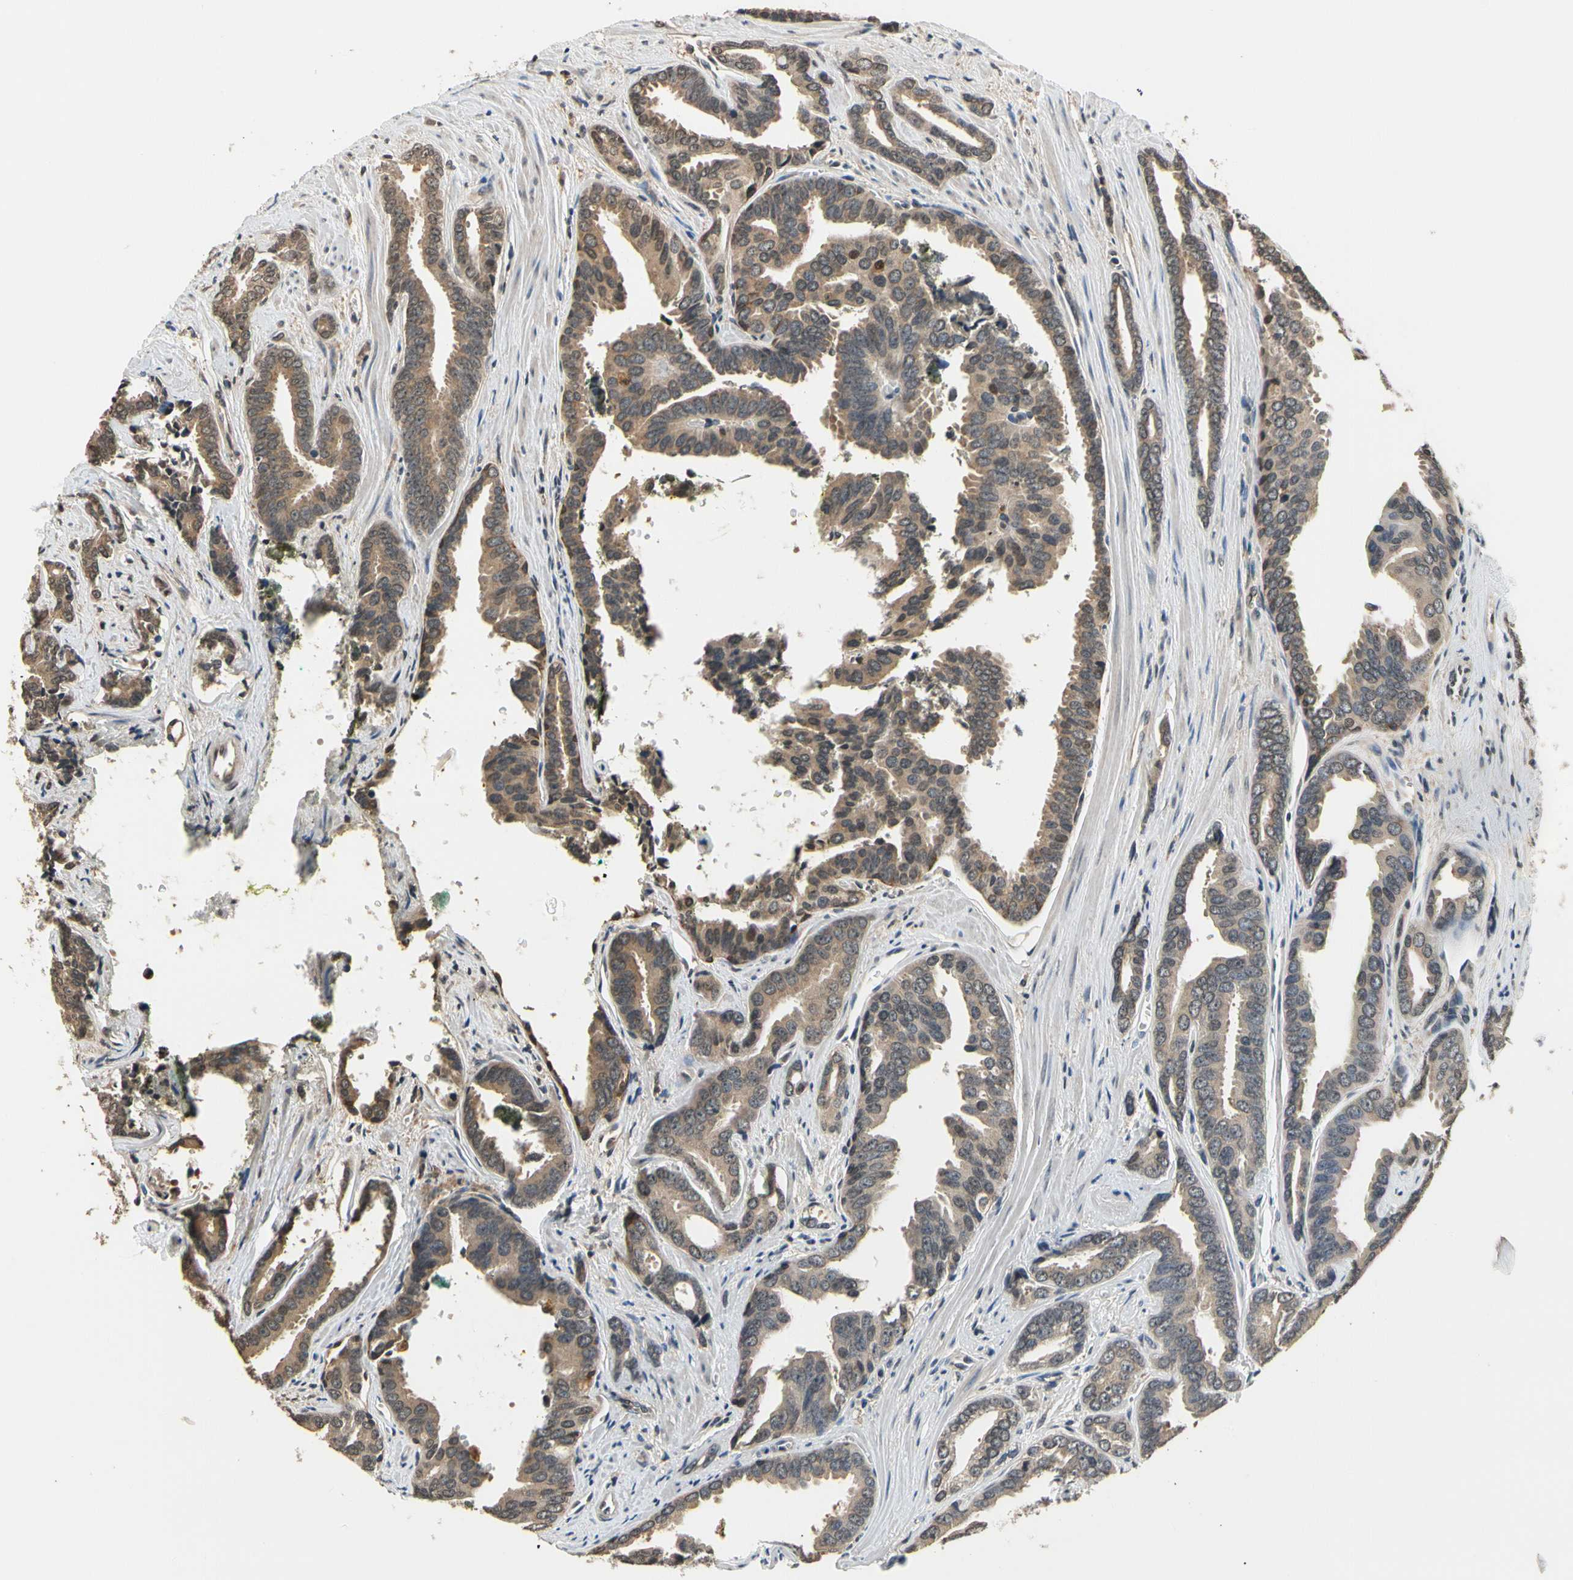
{"staining": {"intensity": "moderate", "quantity": ">75%", "location": "cytoplasmic/membranous"}, "tissue": "prostate cancer", "cell_type": "Tumor cells", "image_type": "cancer", "snomed": [{"axis": "morphology", "description": "Adenocarcinoma, High grade"}, {"axis": "topography", "description": "Prostate"}], "caption": "Moderate cytoplasmic/membranous positivity is identified in approximately >75% of tumor cells in prostate cancer. Immunohistochemistry (ihc) stains the protein in brown and the nuclei are stained blue.", "gene": "GCLC", "patient": {"sex": "male", "age": 67}}